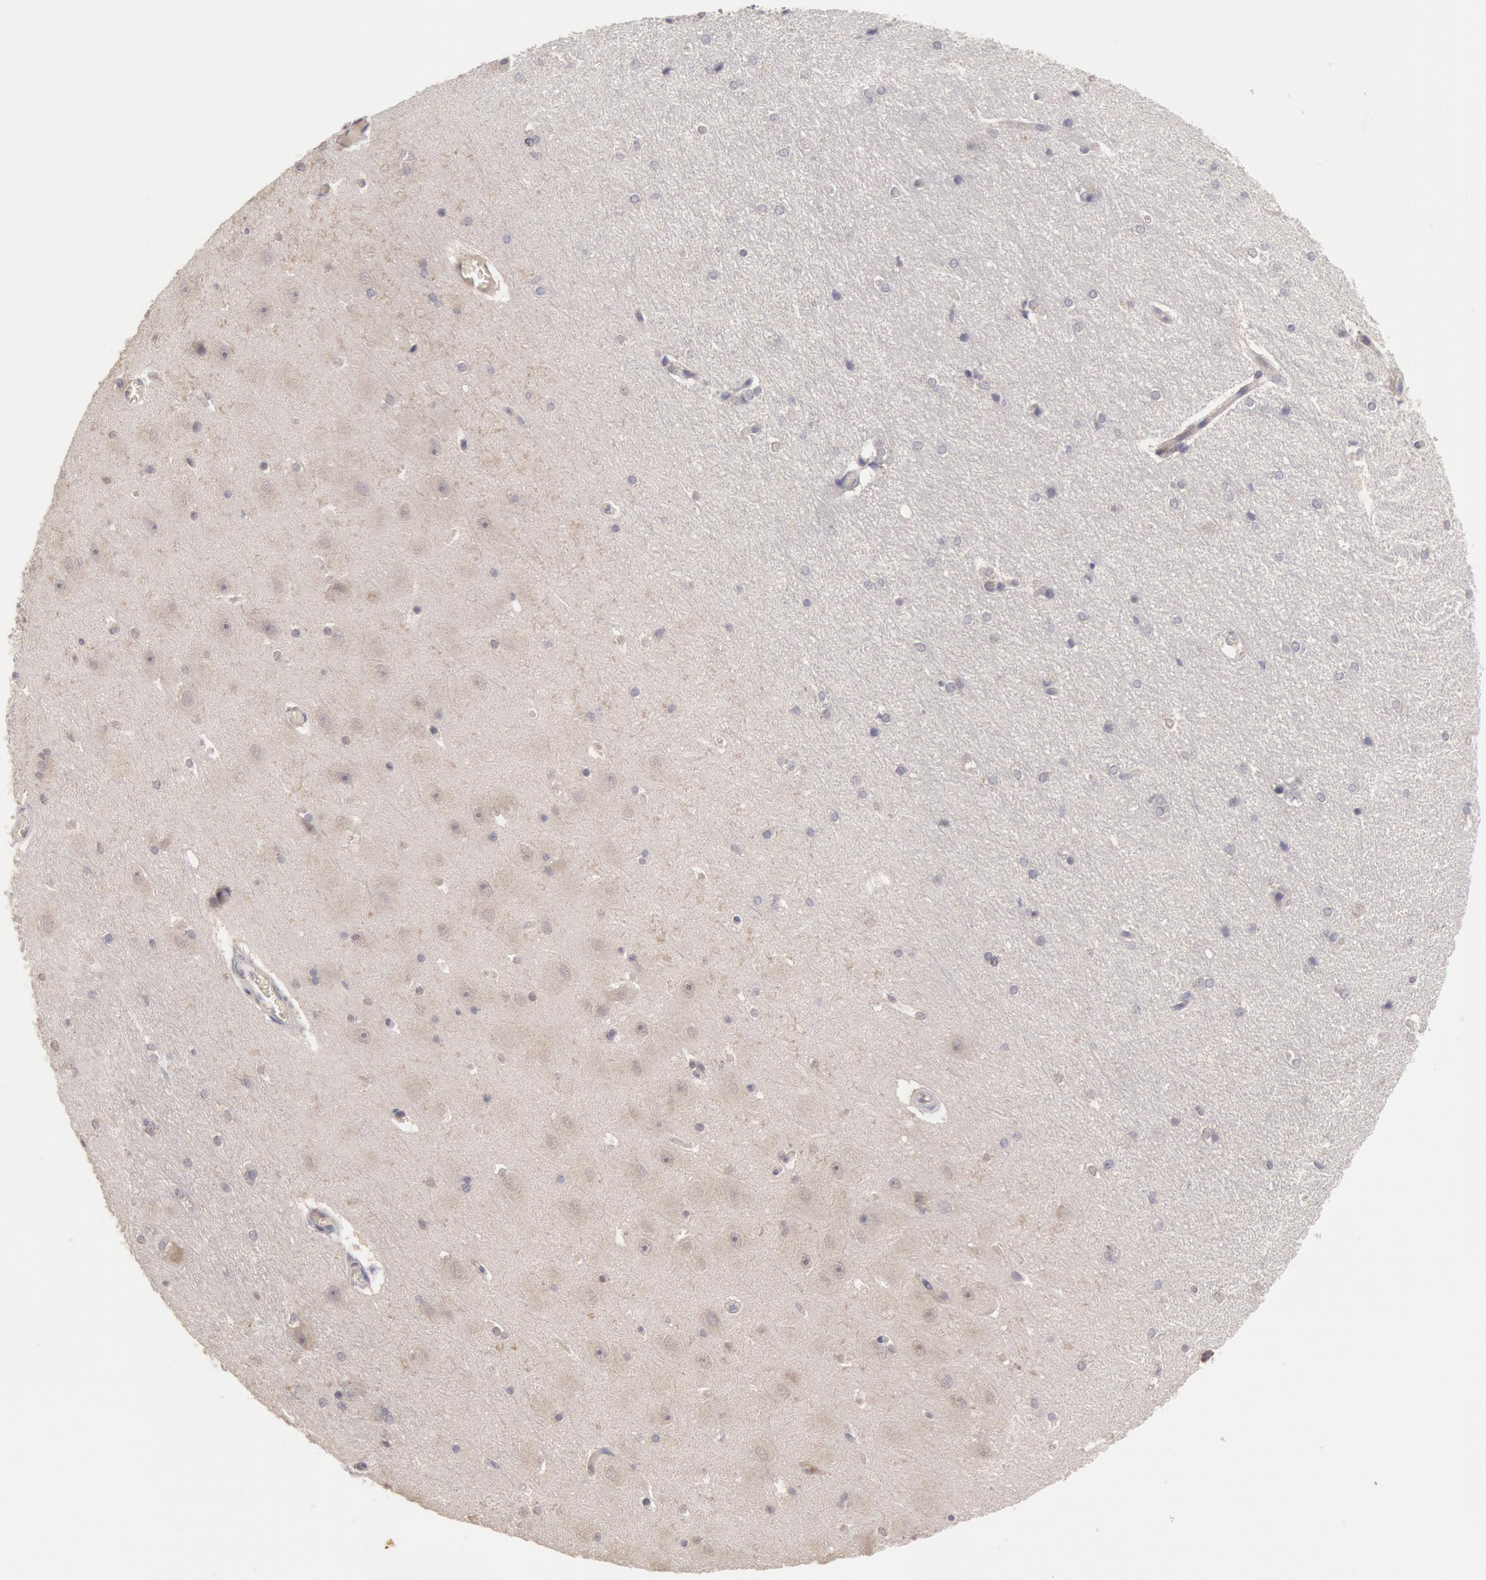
{"staining": {"intensity": "negative", "quantity": "none", "location": "none"}, "tissue": "hippocampus", "cell_type": "Glial cells", "image_type": "normal", "snomed": [{"axis": "morphology", "description": "Normal tissue, NOS"}, {"axis": "topography", "description": "Hippocampus"}], "caption": "The immunohistochemistry micrograph has no significant staining in glial cells of hippocampus.", "gene": "ZFP36L1", "patient": {"sex": "female", "age": 19}}